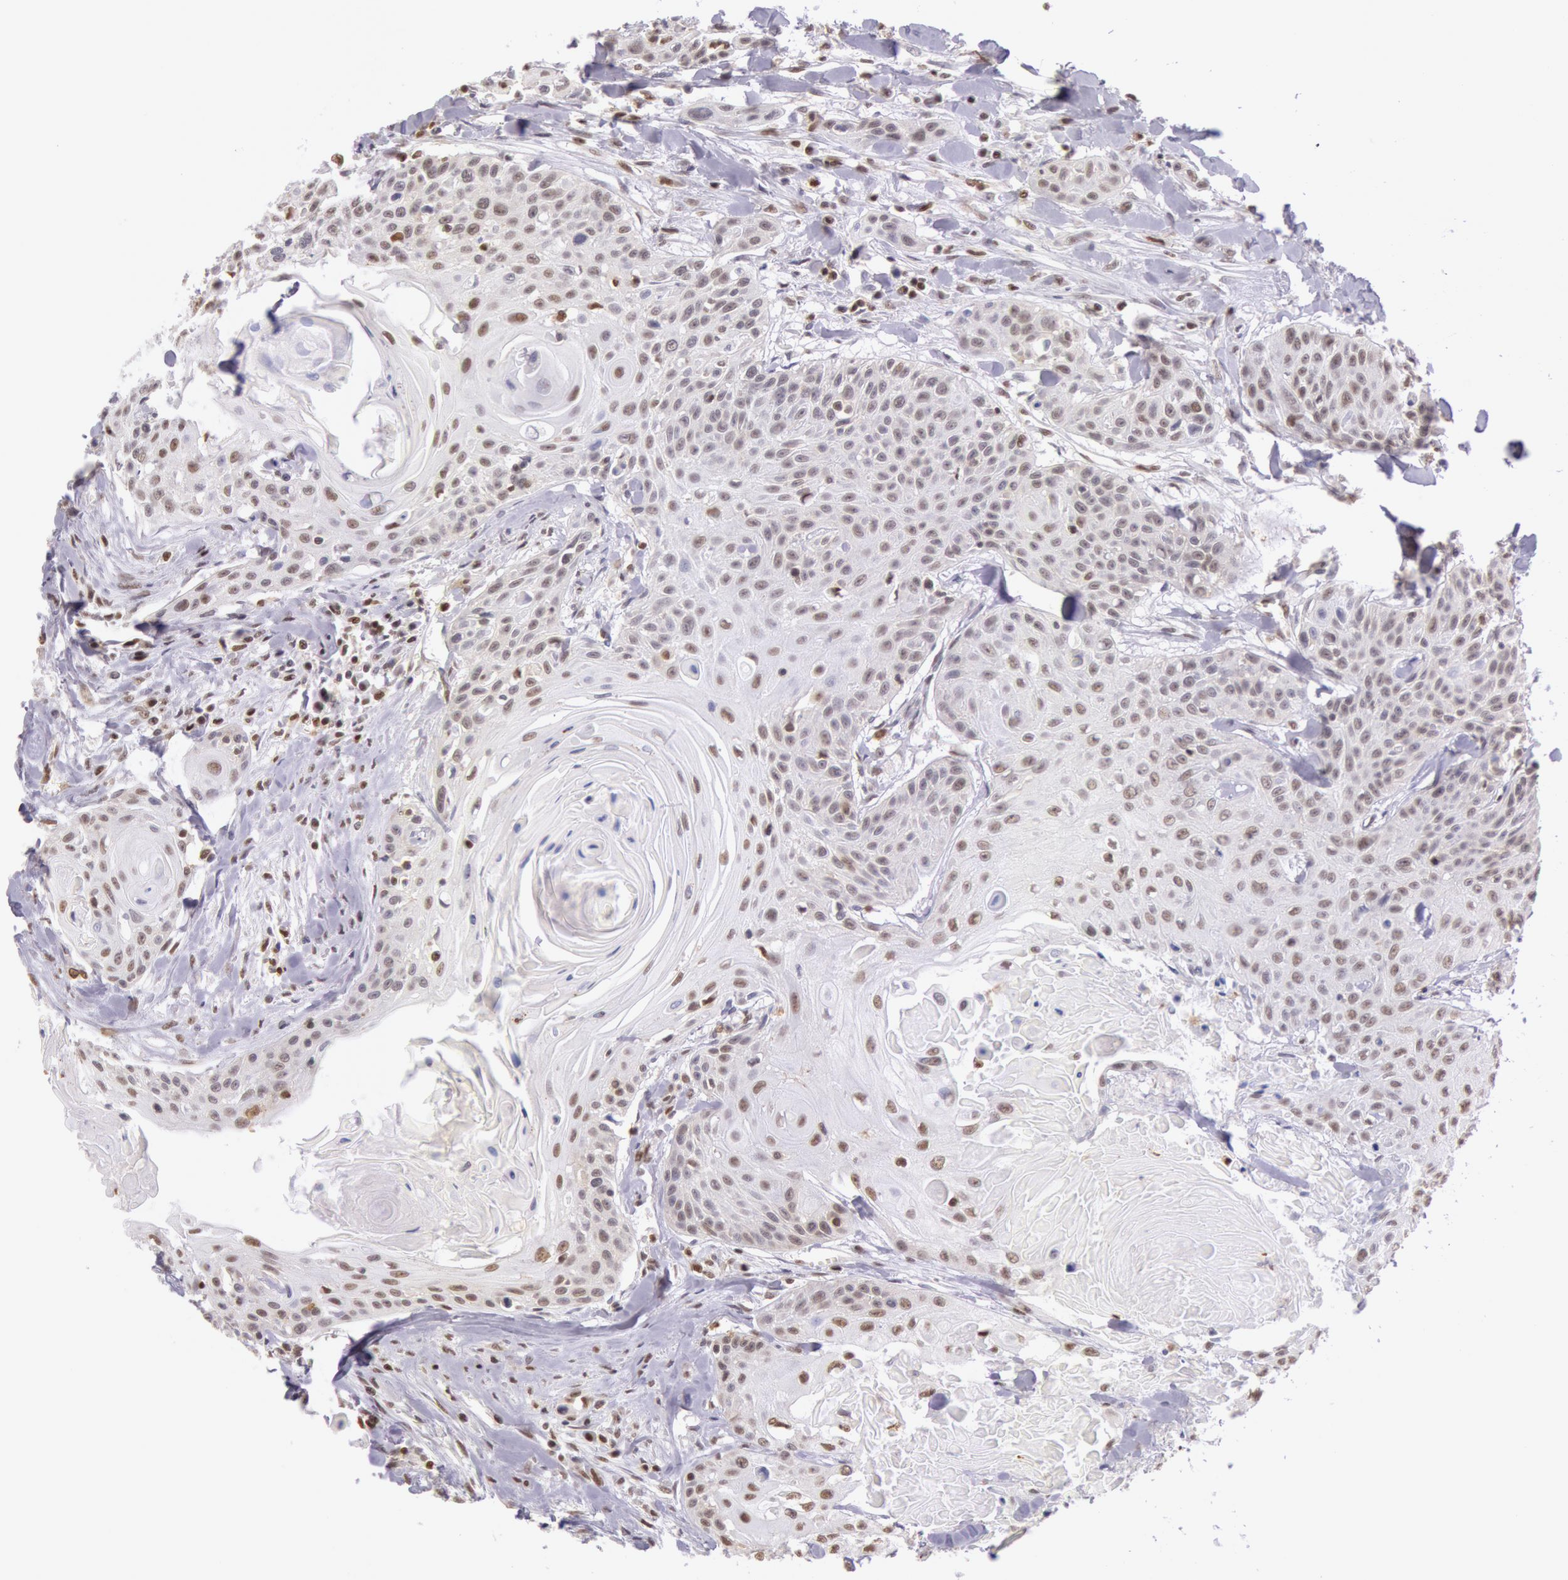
{"staining": {"intensity": "moderate", "quantity": ">75%", "location": "nuclear"}, "tissue": "head and neck cancer", "cell_type": "Tumor cells", "image_type": "cancer", "snomed": [{"axis": "morphology", "description": "Squamous cell carcinoma, NOS"}, {"axis": "morphology", "description": "Squamous cell carcinoma, metastatic, NOS"}, {"axis": "topography", "description": "Lymph node"}, {"axis": "topography", "description": "Salivary gland"}, {"axis": "topography", "description": "Head-Neck"}], "caption": "Immunohistochemistry (DAB (3,3'-diaminobenzidine)) staining of human head and neck cancer (metastatic squamous cell carcinoma) shows moderate nuclear protein staining in approximately >75% of tumor cells.", "gene": "ESS2", "patient": {"sex": "female", "age": 74}}